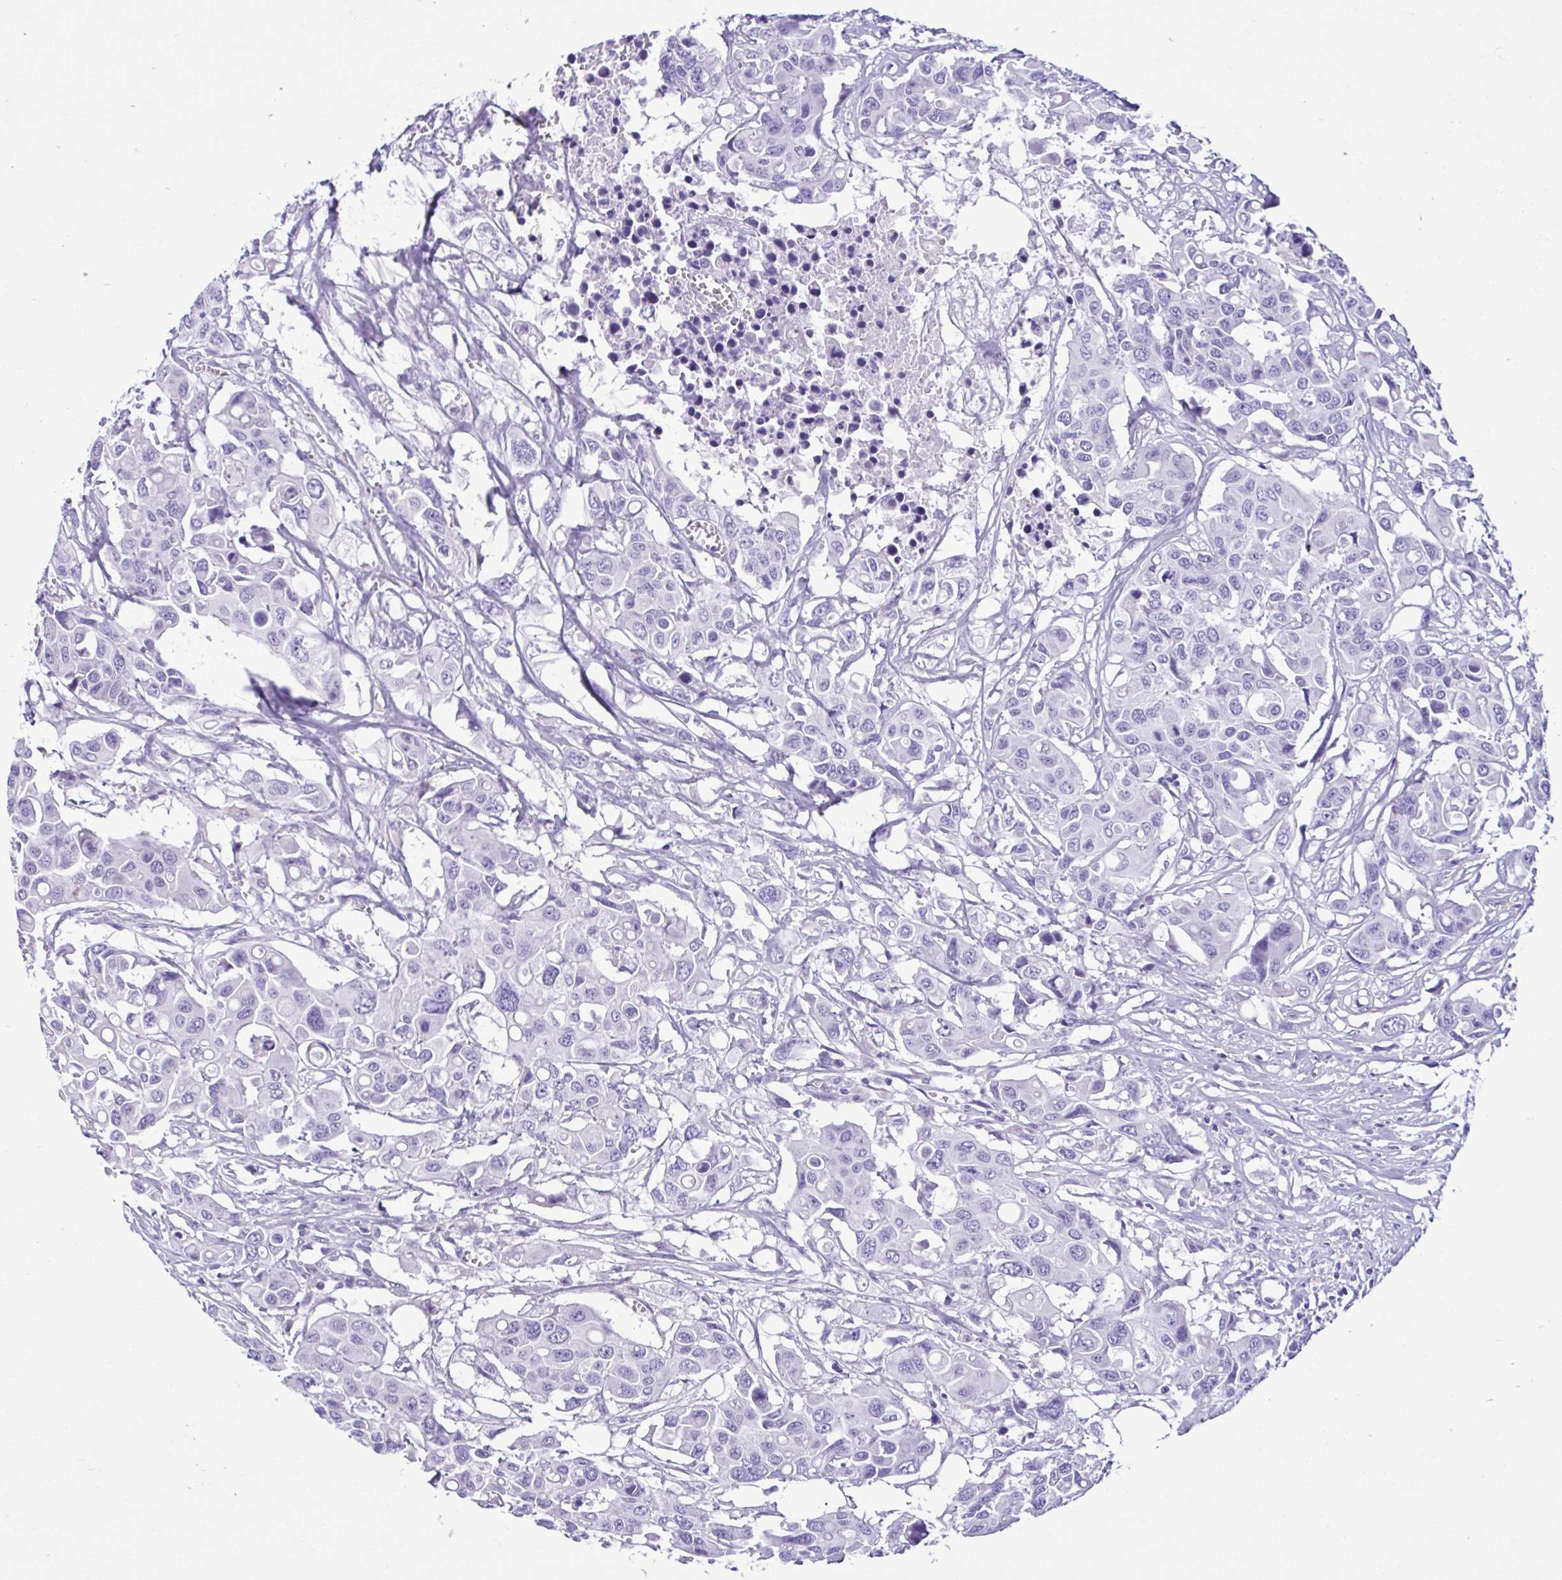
{"staining": {"intensity": "negative", "quantity": "none", "location": "none"}, "tissue": "colorectal cancer", "cell_type": "Tumor cells", "image_type": "cancer", "snomed": [{"axis": "morphology", "description": "Adenocarcinoma, NOS"}, {"axis": "topography", "description": "Colon"}], "caption": "A high-resolution photomicrograph shows immunohistochemistry staining of adenocarcinoma (colorectal), which exhibits no significant expression in tumor cells.", "gene": "SPATA16", "patient": {"sex": "male", "age": 77}}